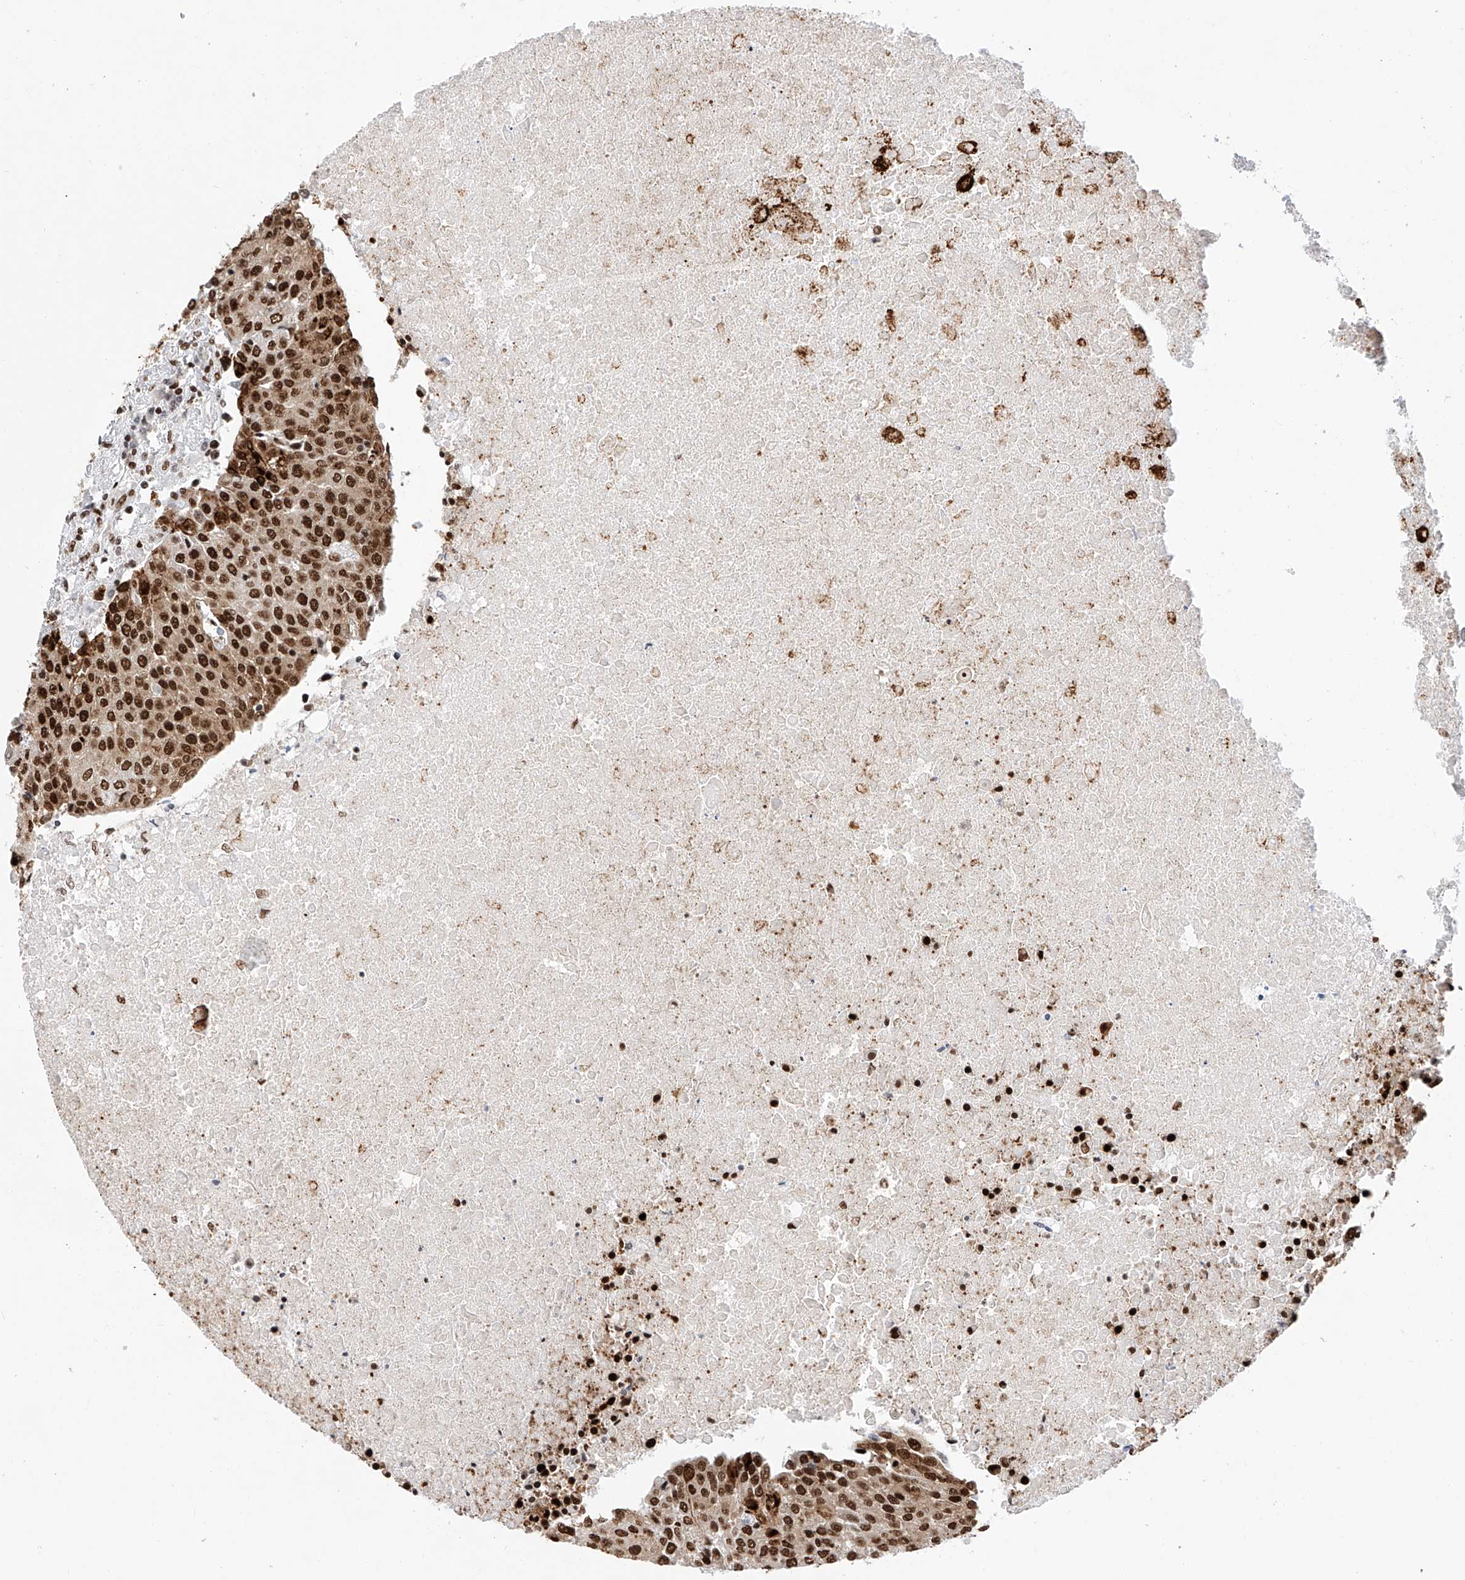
{"staining": {"intensity": "strong", "quantity": ">75%", "location": "nuclear"}, "tissue": "urothelial cancer", "cell_type": "Tumor cells", "image_type": "cancer", "snomed": [{"axis": "morphology", "description": "Urothelial carcinoma, High grade"}, {"axis": "topography", "description": "Urinary bladder"}], "caption": "Protein expression by IHC reveals strong nuclear positivity in about >75% of tumor cells in high-grade urothelial carcinoma.", "gene": "SRSF6", "patient": {"sex": "female", "age": 85}}